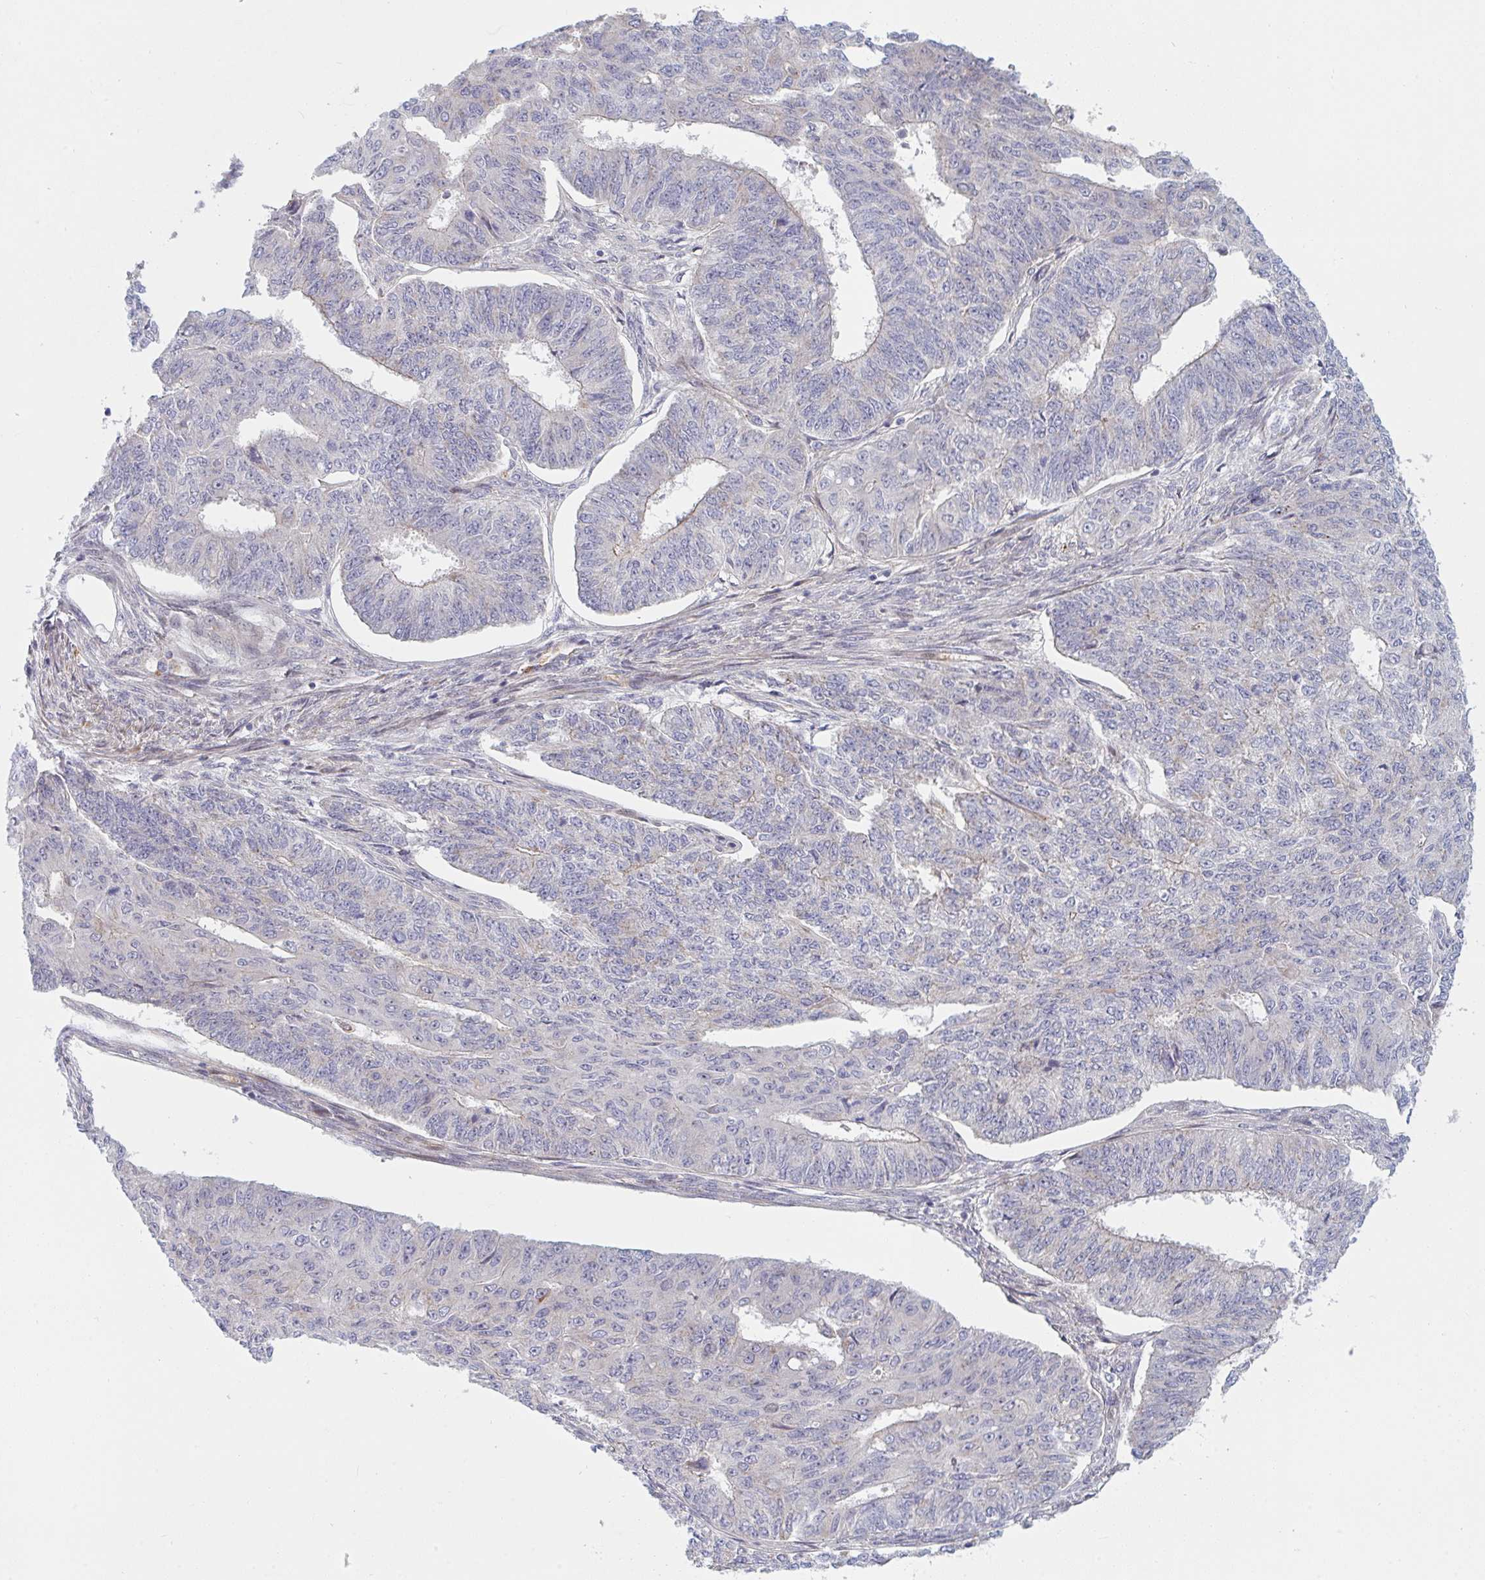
{"staining": {"intensity": "negative", "quantity": "none", "location": "none"}, "tissue": "endometrial cancer", "cell_type": "Tumor cells", "image_type": "cancer", "snomed": [{"axis": "morphology", "description": "Adenocarcinoma, NOS"}, {"axis": "topography", "description": "Endometrium"}], "caption": "This is a image of immunohistochemistry staining of endometrial cancer, which shows no positivity in tumor cells. (DAB (3,3'-diaminobenzidine) immunohistochemistry (IHC) with hematoxylin counter stain).", "gene": "TNFSF4", "patient": {"sex": "female", "age": 32}}